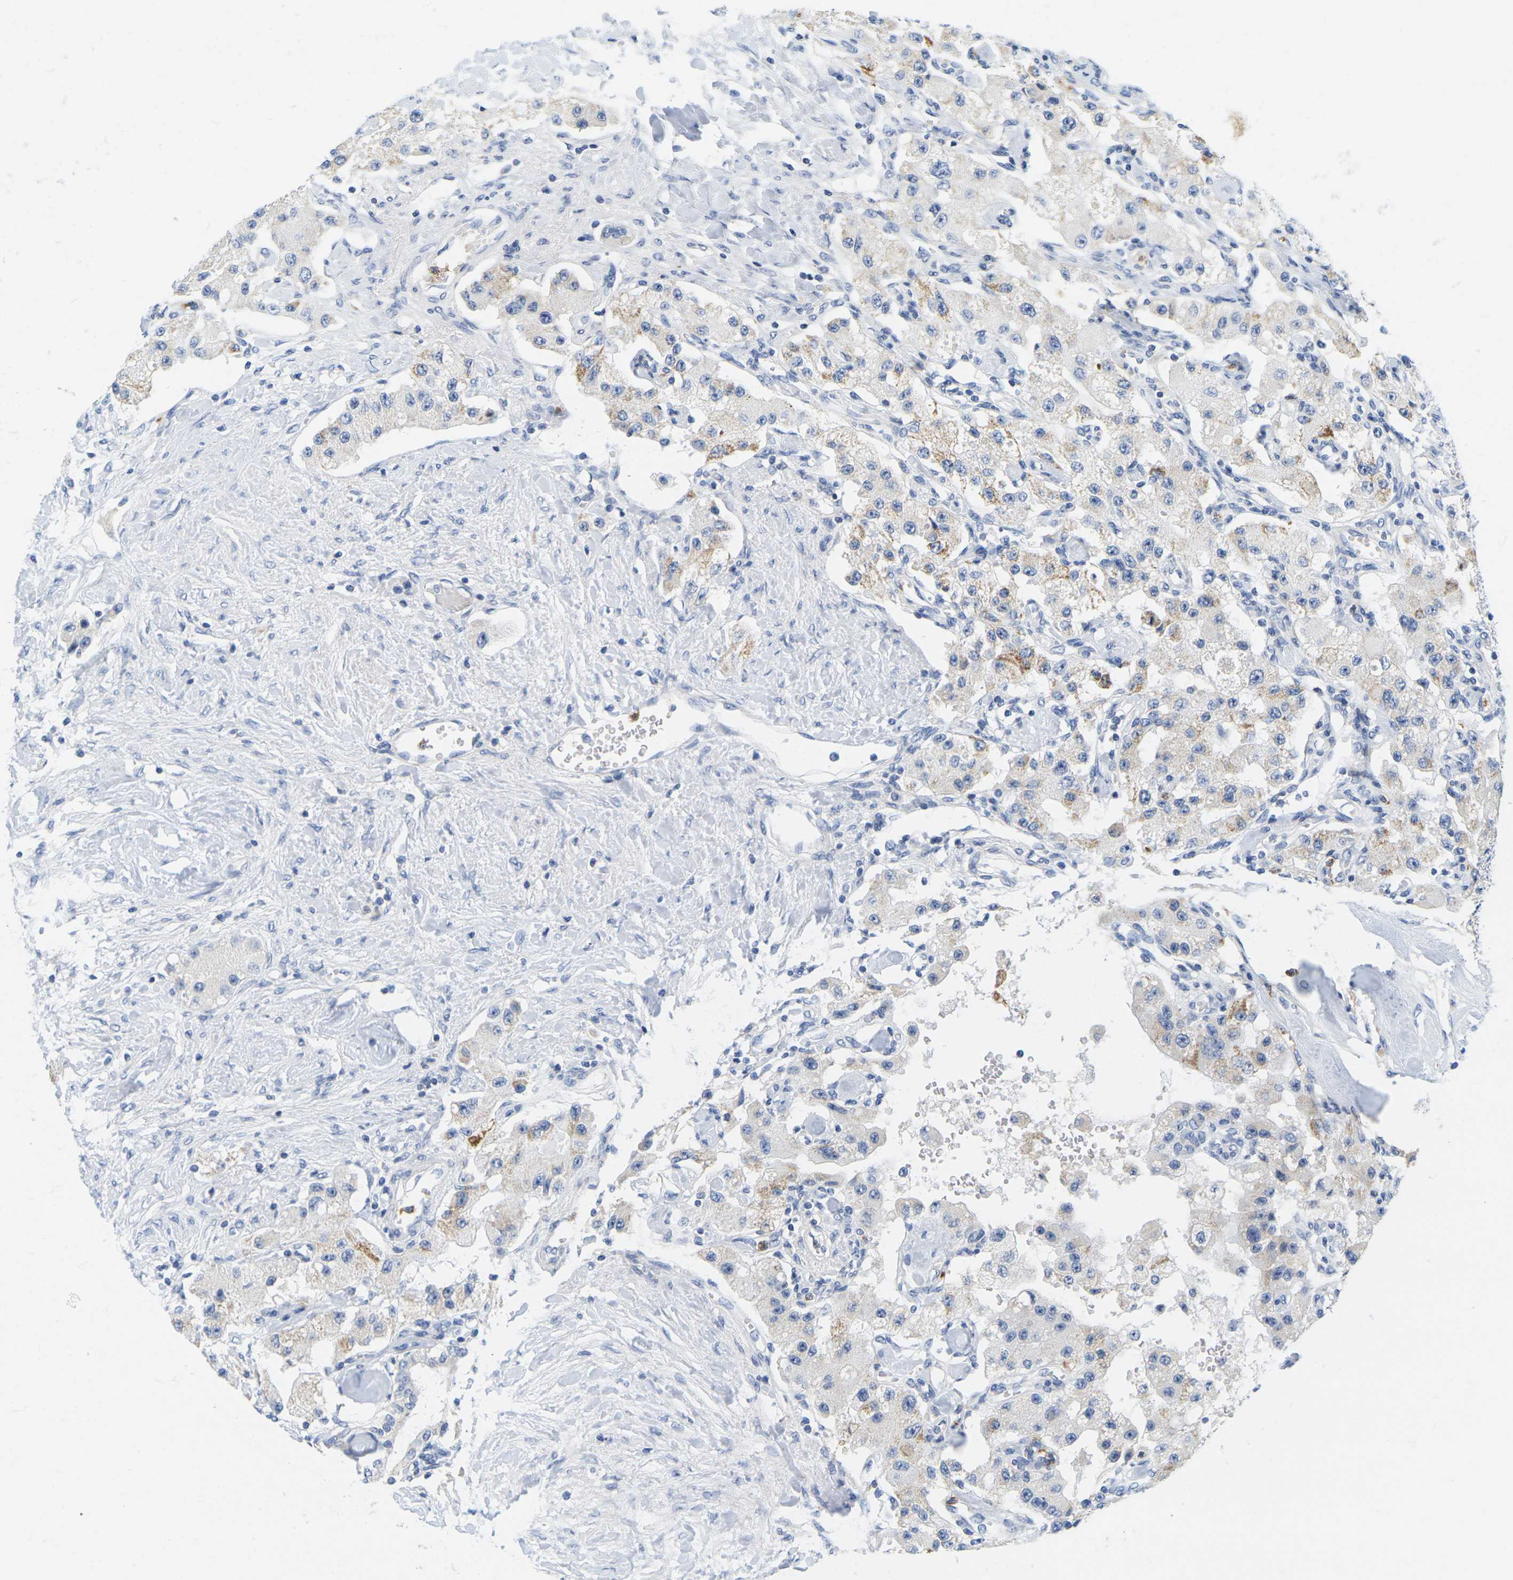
{"staining": {"intensity": "moderate", "quantity": "<25%", "location": "cytoplasmic/membranous"}, "tissue": "carcinoid", "cell_type": "Tumor cells", "image_type": "cancer", "snomed": [{"axis": "morphology", "description": "Carcinoid, malignant, NOS"}, {"axis": "topography", "description": "Pancreas"}], "caption": "Carcinoid stained with a brown dye shows moderate cytoplasmic/membranous positive staining in about <25% of tumor cells.", "gene": "KLK5", "patient": {"sex": "male", "age": 41}}